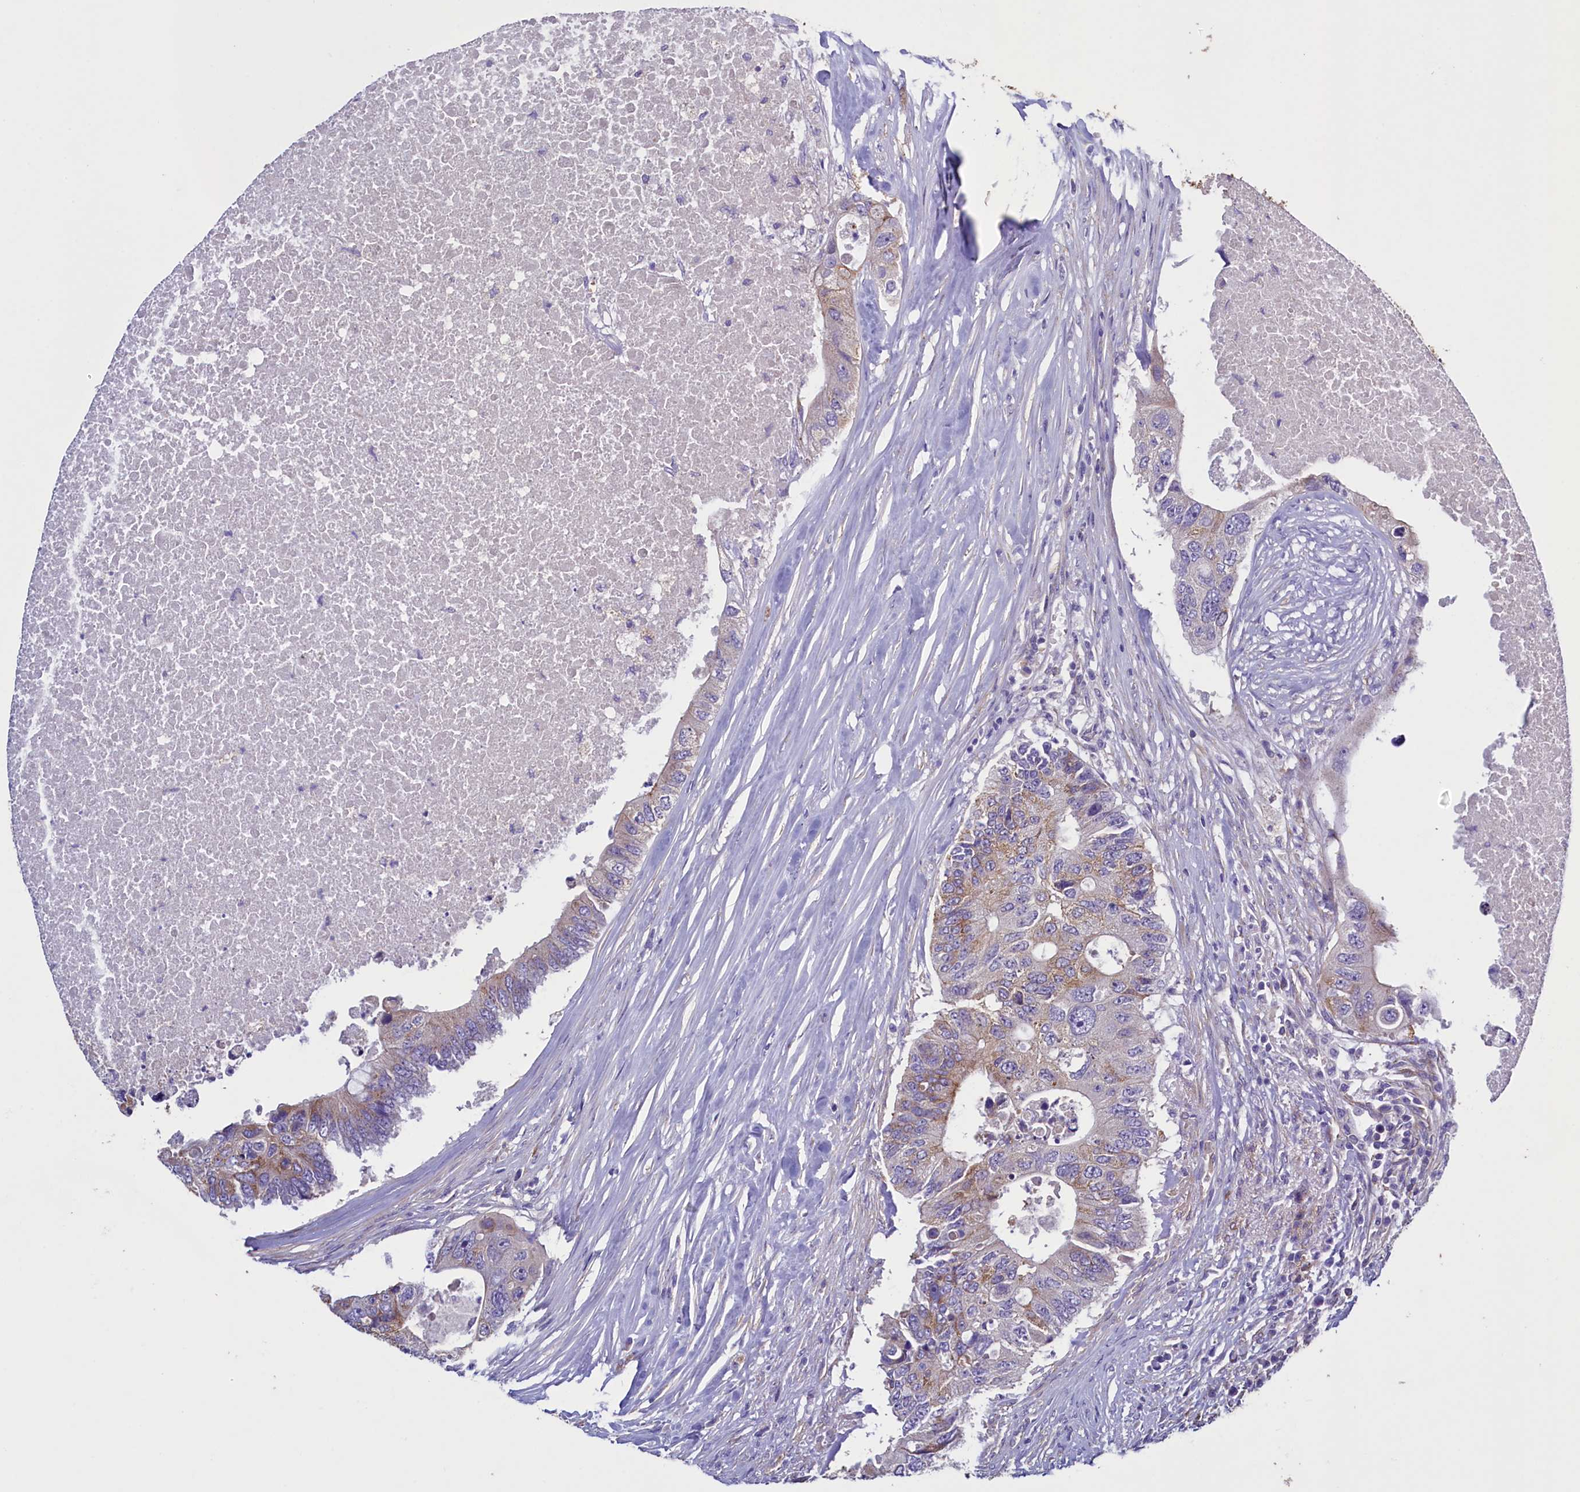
{"staining": {"intensity": "moderate", "quantity": "<25%", "location": "cytoplasmic/membranous"}, "tissue": "colorectal cancer", "cell_type": "Tumor cells", "image_type": "cancer", "snomed": [{"axis": "morphology", "description": "Adenocarcinoma, NOS"}, {"axis": "topography", "description": "Colon"}], "caption": "Human colorectal cancer (adenocarcinoma) stained for a protein (brown) exhibits moderate cytoplasmic/membranous positive positivity in approximately <25% of tumor cells.", "gene": "GPR21", "patient": {"sex": "male", "age": 71}}